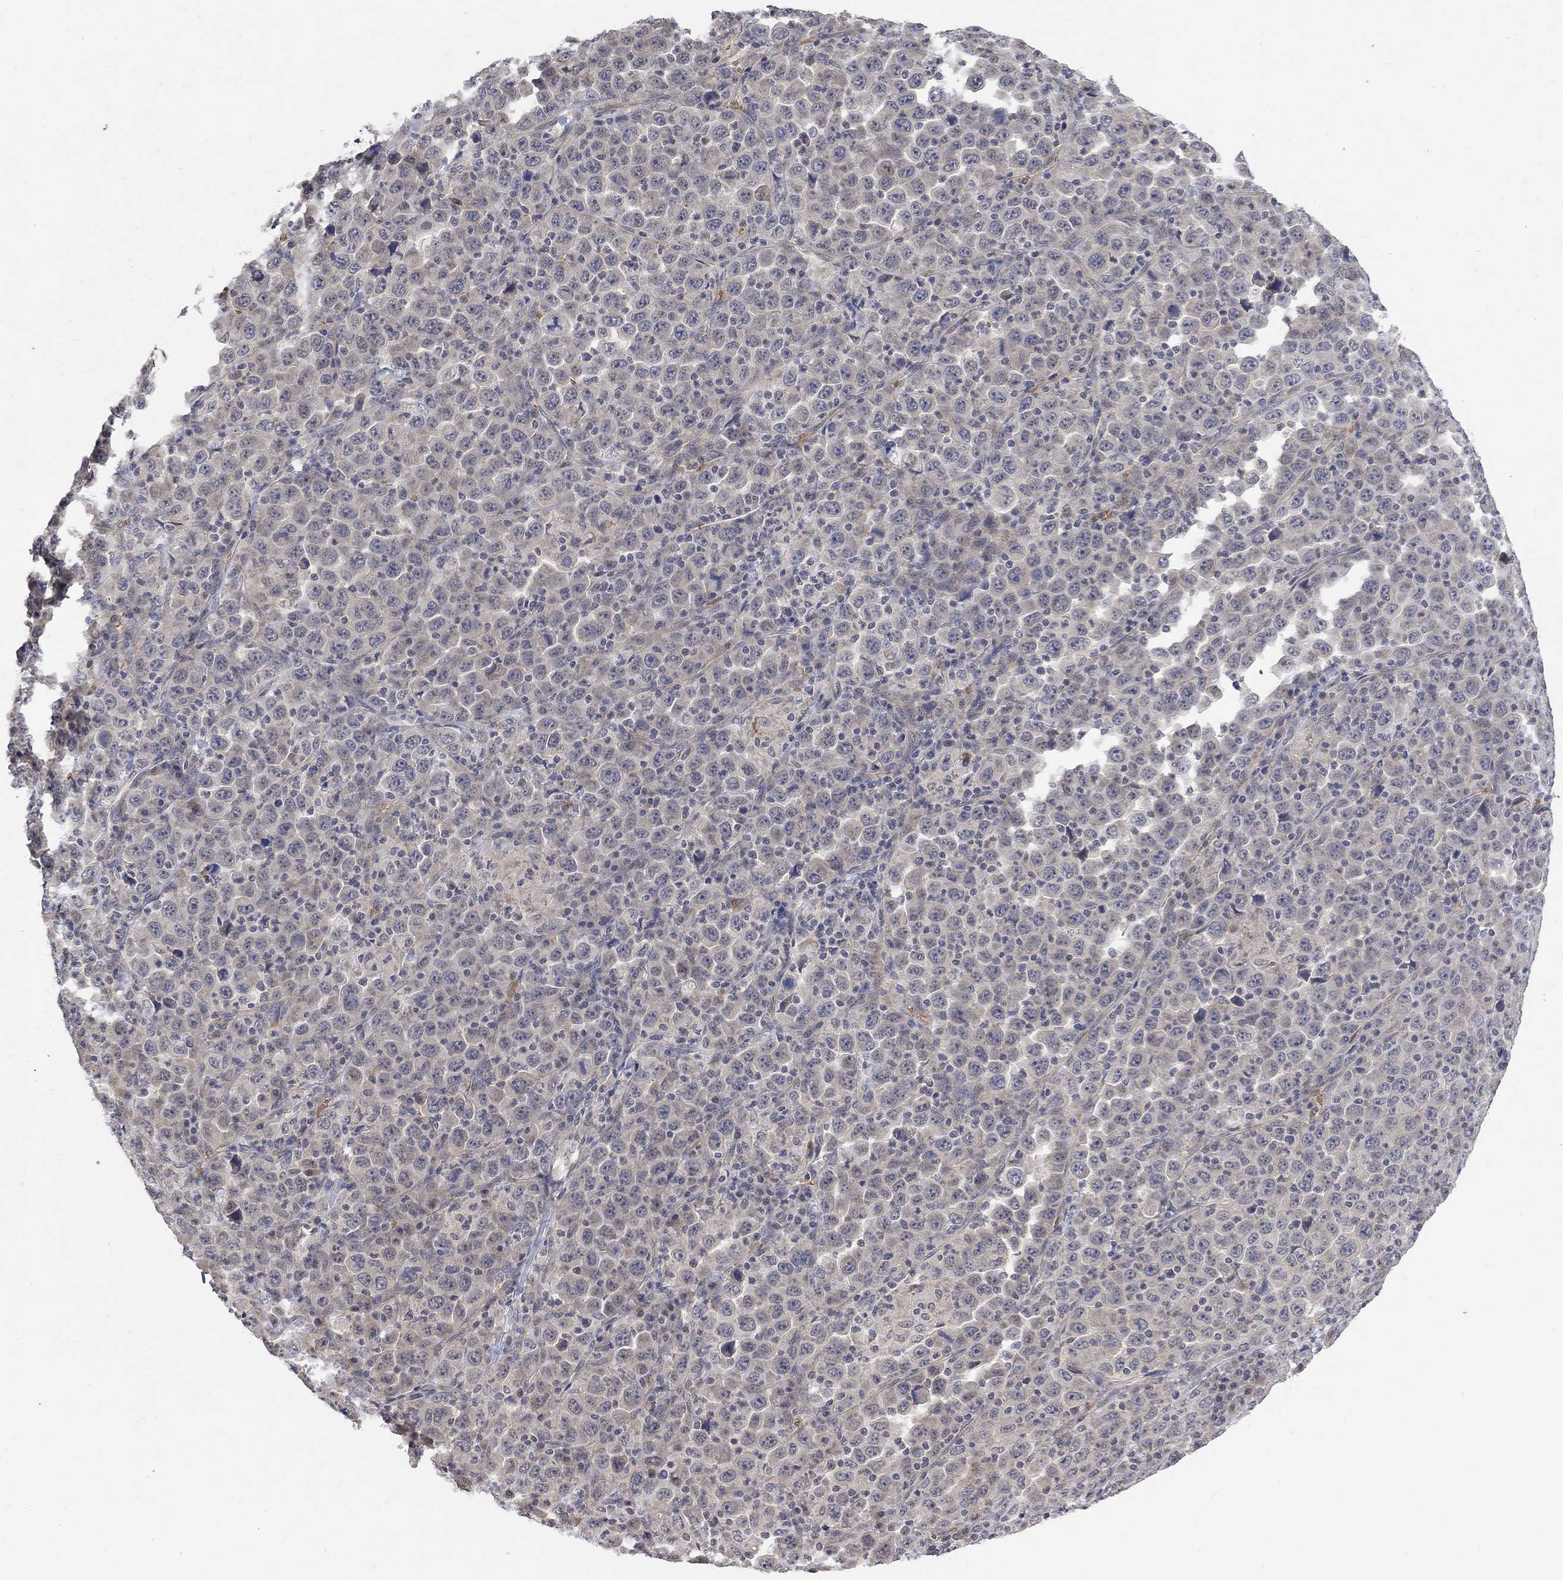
{"staining": {"intensity": "negative", "quantity": "none", "location": "none"}, "tissue": "stomach cancer", "cell_type": "Tumor cells", "image_type": "cancer", "snomed": [{"axis": "morphology", "description": "Normal tissue, NOS"}, {"axis": "morphology", "description": "Adenocarcinoma, NOS"}, {"axis": "topography", "description": "Stomach, upper"}, {"axis": "topography", "description": "Stomach"}], "caption": "Tumor cells are negative for protein expression in human adenocarcinoma (stomach).", "gene": "GRIN2D", "patient": {"sex": "male", "age": 59}}